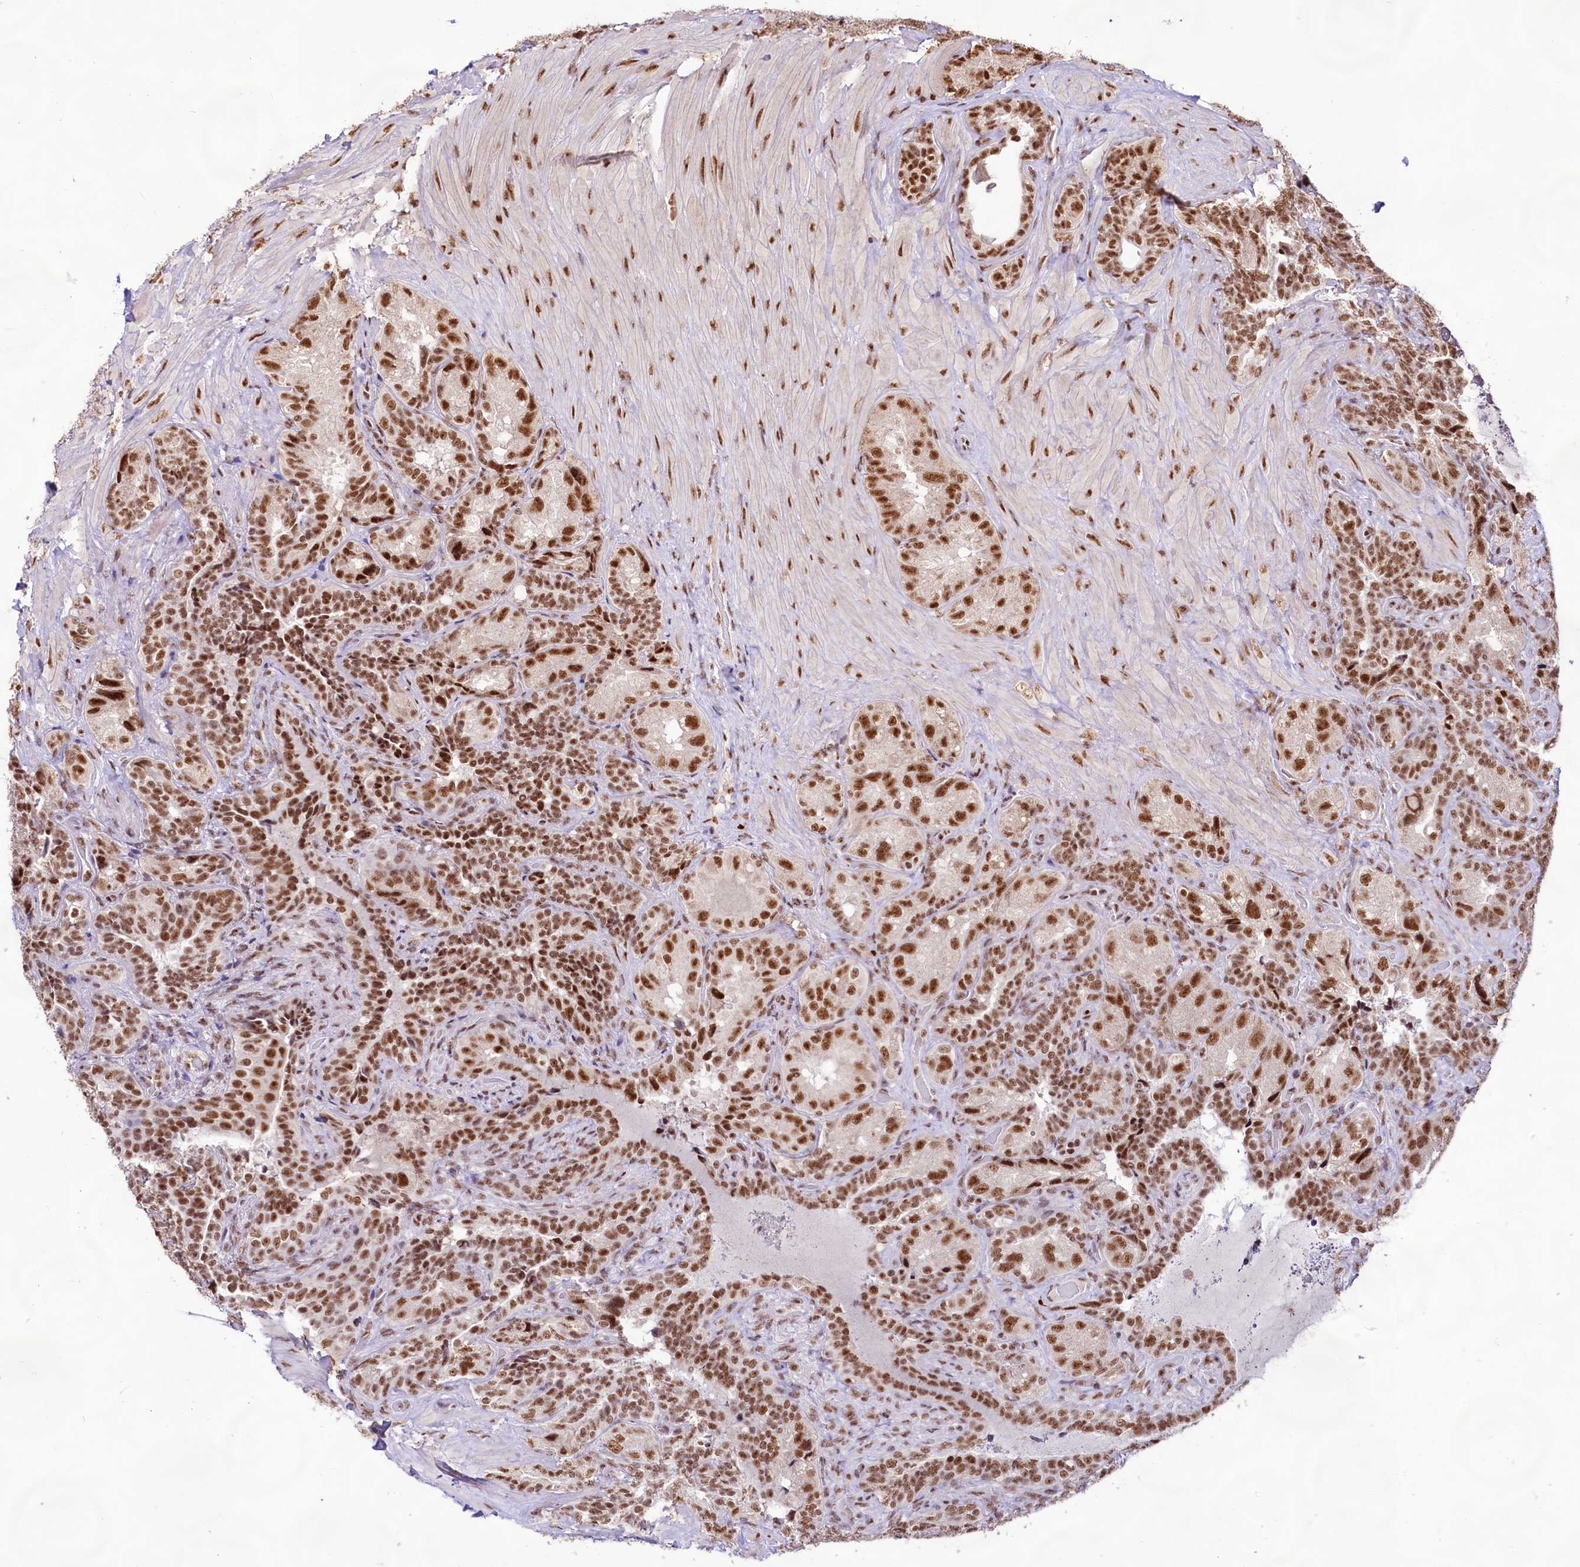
{"staining": {"intensity": "moderate", "quantity": ">75%", "location": "nuclear"}, "tissue": "seminal vesicle", "cell_type": "Glandular cells", "image_type": "normal", "snomed": [{"axis": "morphology", "description": "Normal tissue, NOS"}, {"axis": "topography", "description": "Seminal veicle"}, {"axis": "topography", "description": "Peripheral nerve tissue"}], "caption": "A histopathology image showing moderate nuclear staining in about >75% of glandular cells in unremarkable seminal vesicle, as visualized by brown immunohistochemical staining.", "gene": "HIRA", "patient": {"sex": "male", "age": 67}}